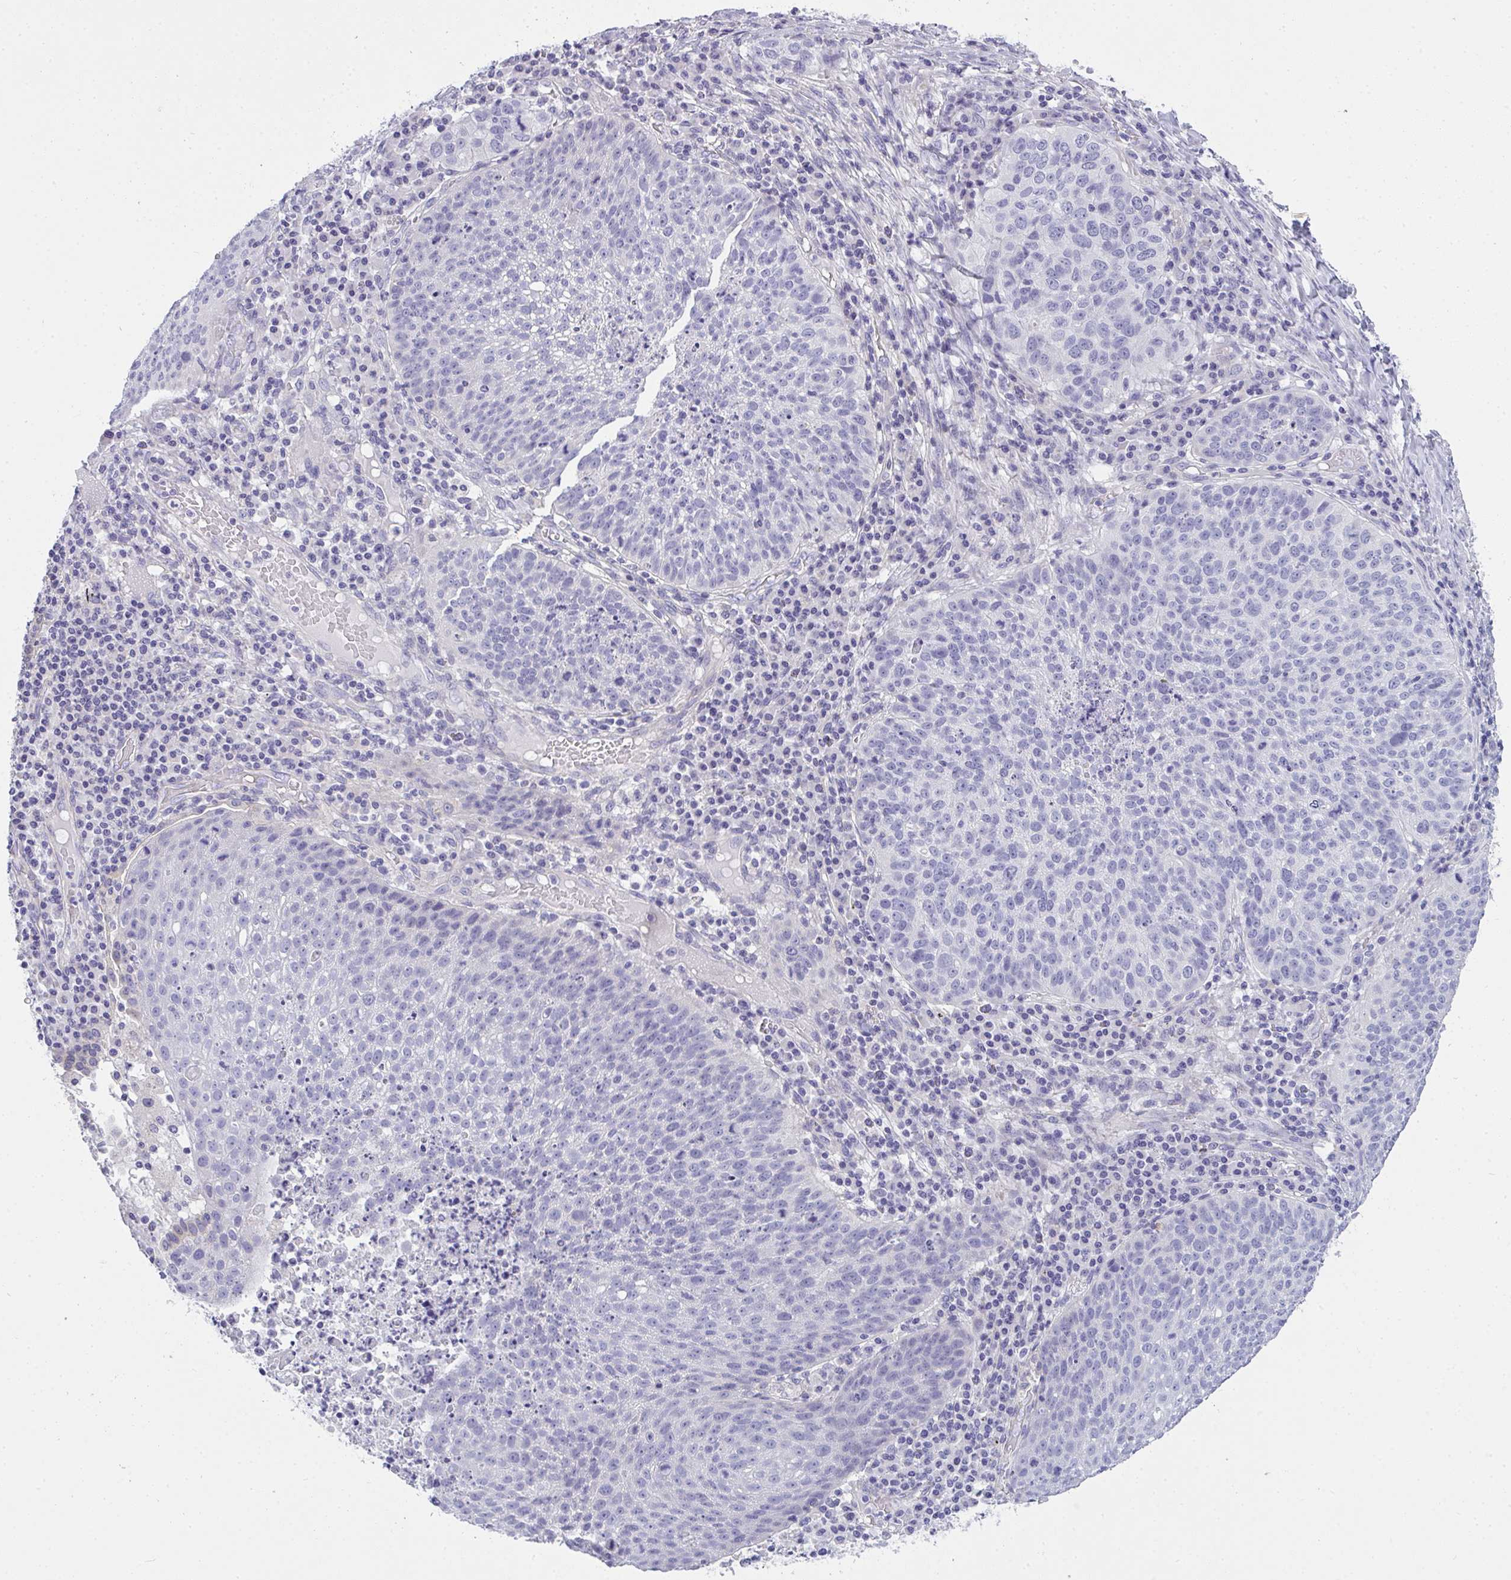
{"staining": {"intensity": "negative", "quantity": "none", "location": "none"}, "tissue": "lung cancer", "cell_type": "Tumor cells", "image_type": "cancer", "snomed": [{"axis": "morphology", "description": "Squamous cell carcinoma, NOS"}, {"axis": "topography", "description": "Lung"}], "caption": "Immunohistochemistry micrograph of neoplastic tissue: human lung cancer stained with DAB demonstrates no significant protein expression in tumor cells. (DAB IHC visualized using brightfield microscopy, high magnification).", "gene": "GSDMB", "patient": {"sex": "male", "age": 63}}